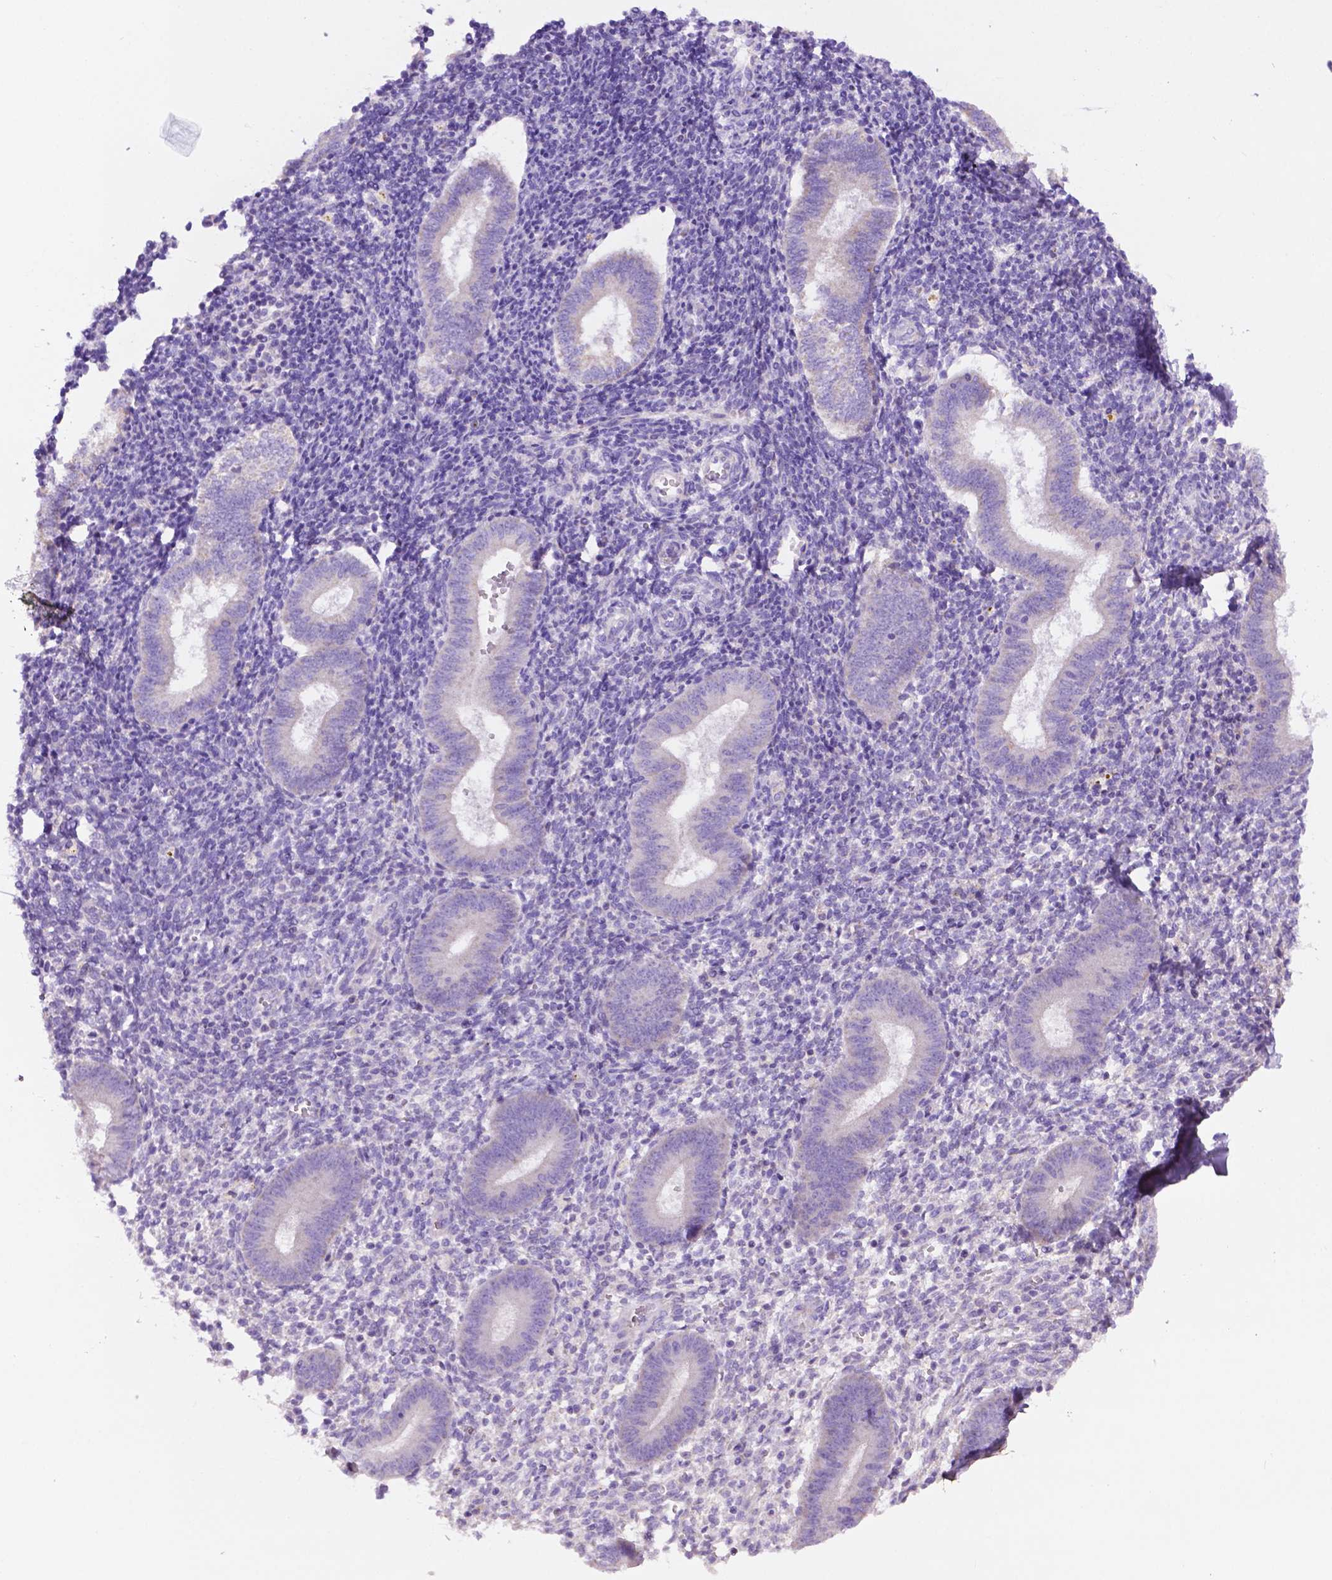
{"staining": {"intensity": "negative", "quantity": "none", "location": "none"}, "tissue": "endometrium", "cell_type": "Cells in endometrial stroma", "image_type": "normal", "snomed": [{"axis": "morphology", "description": "Normal tissue, NOS"}, {"axis": "topography", "description": "Endometrium"}], "caption": "IHC histopathology image of normal endometrium: endometrium stained with DAB shows no significant protein positivity in cells in endometrial stroma.", "gene": "PHYHIP", "patient": {"sex": "female", "age": 25}}